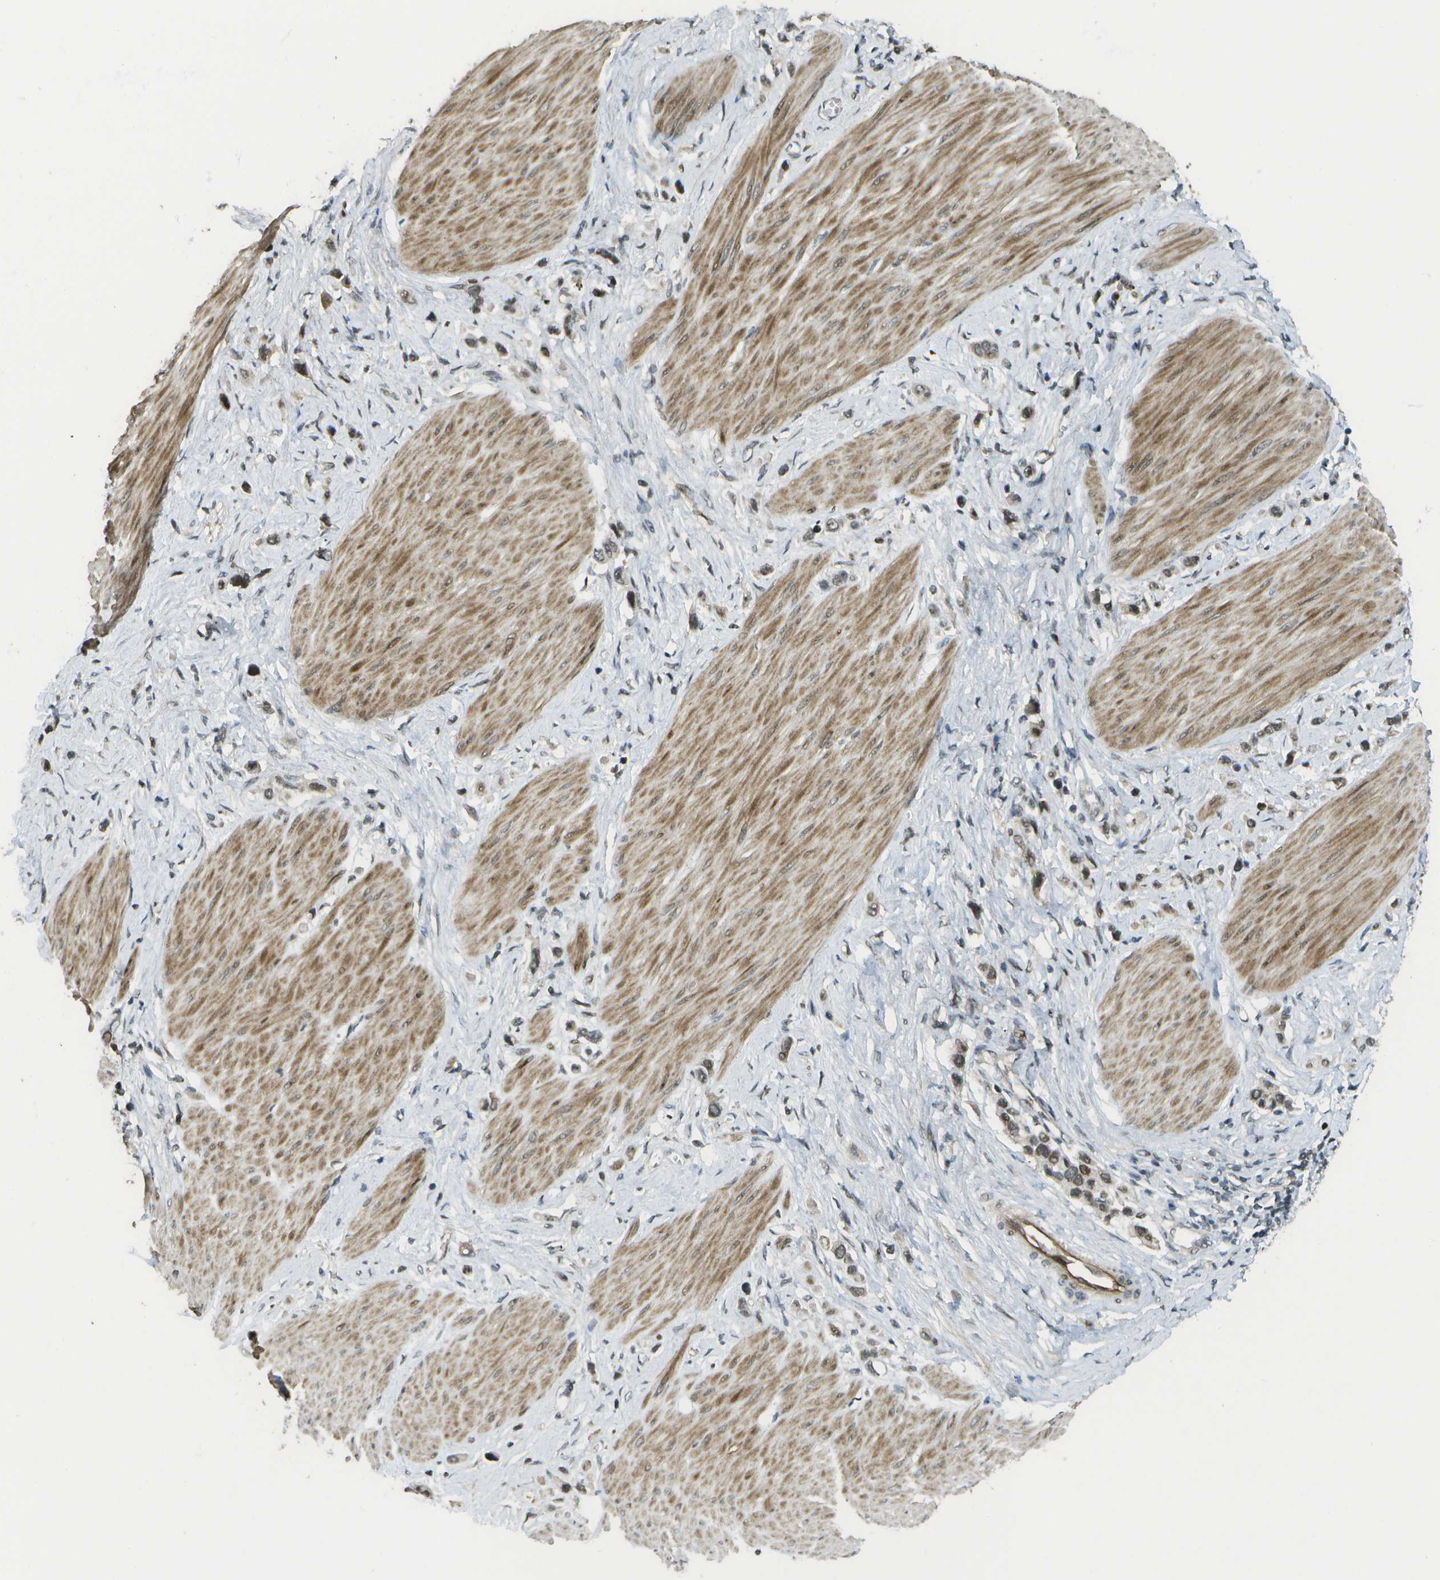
{"staining": {"intensity": "weak", "quantity": ">75%", "location": "cytoplasmic/membranous,nuclear"}, "tissue": "stomach cancer", "cell_type": "Tumor cells", "image_type": "cancer", "snomed": [{"axis": "morphology", "description": "Adenocarcinoma, NOS"}, {"axis": "topography", "description": "Stomach"}], "caption": "DAB (3,3'-diaminobenzidine) immunohistochemical staining of human stomach cancer (adenocarcinoma) reveals weak cytoplasmic/membranous and nuclear protein expression in approximately >75% of tumor cells.", "gene": "KAT5", "patient": {"sex": "female", "age": 65}}